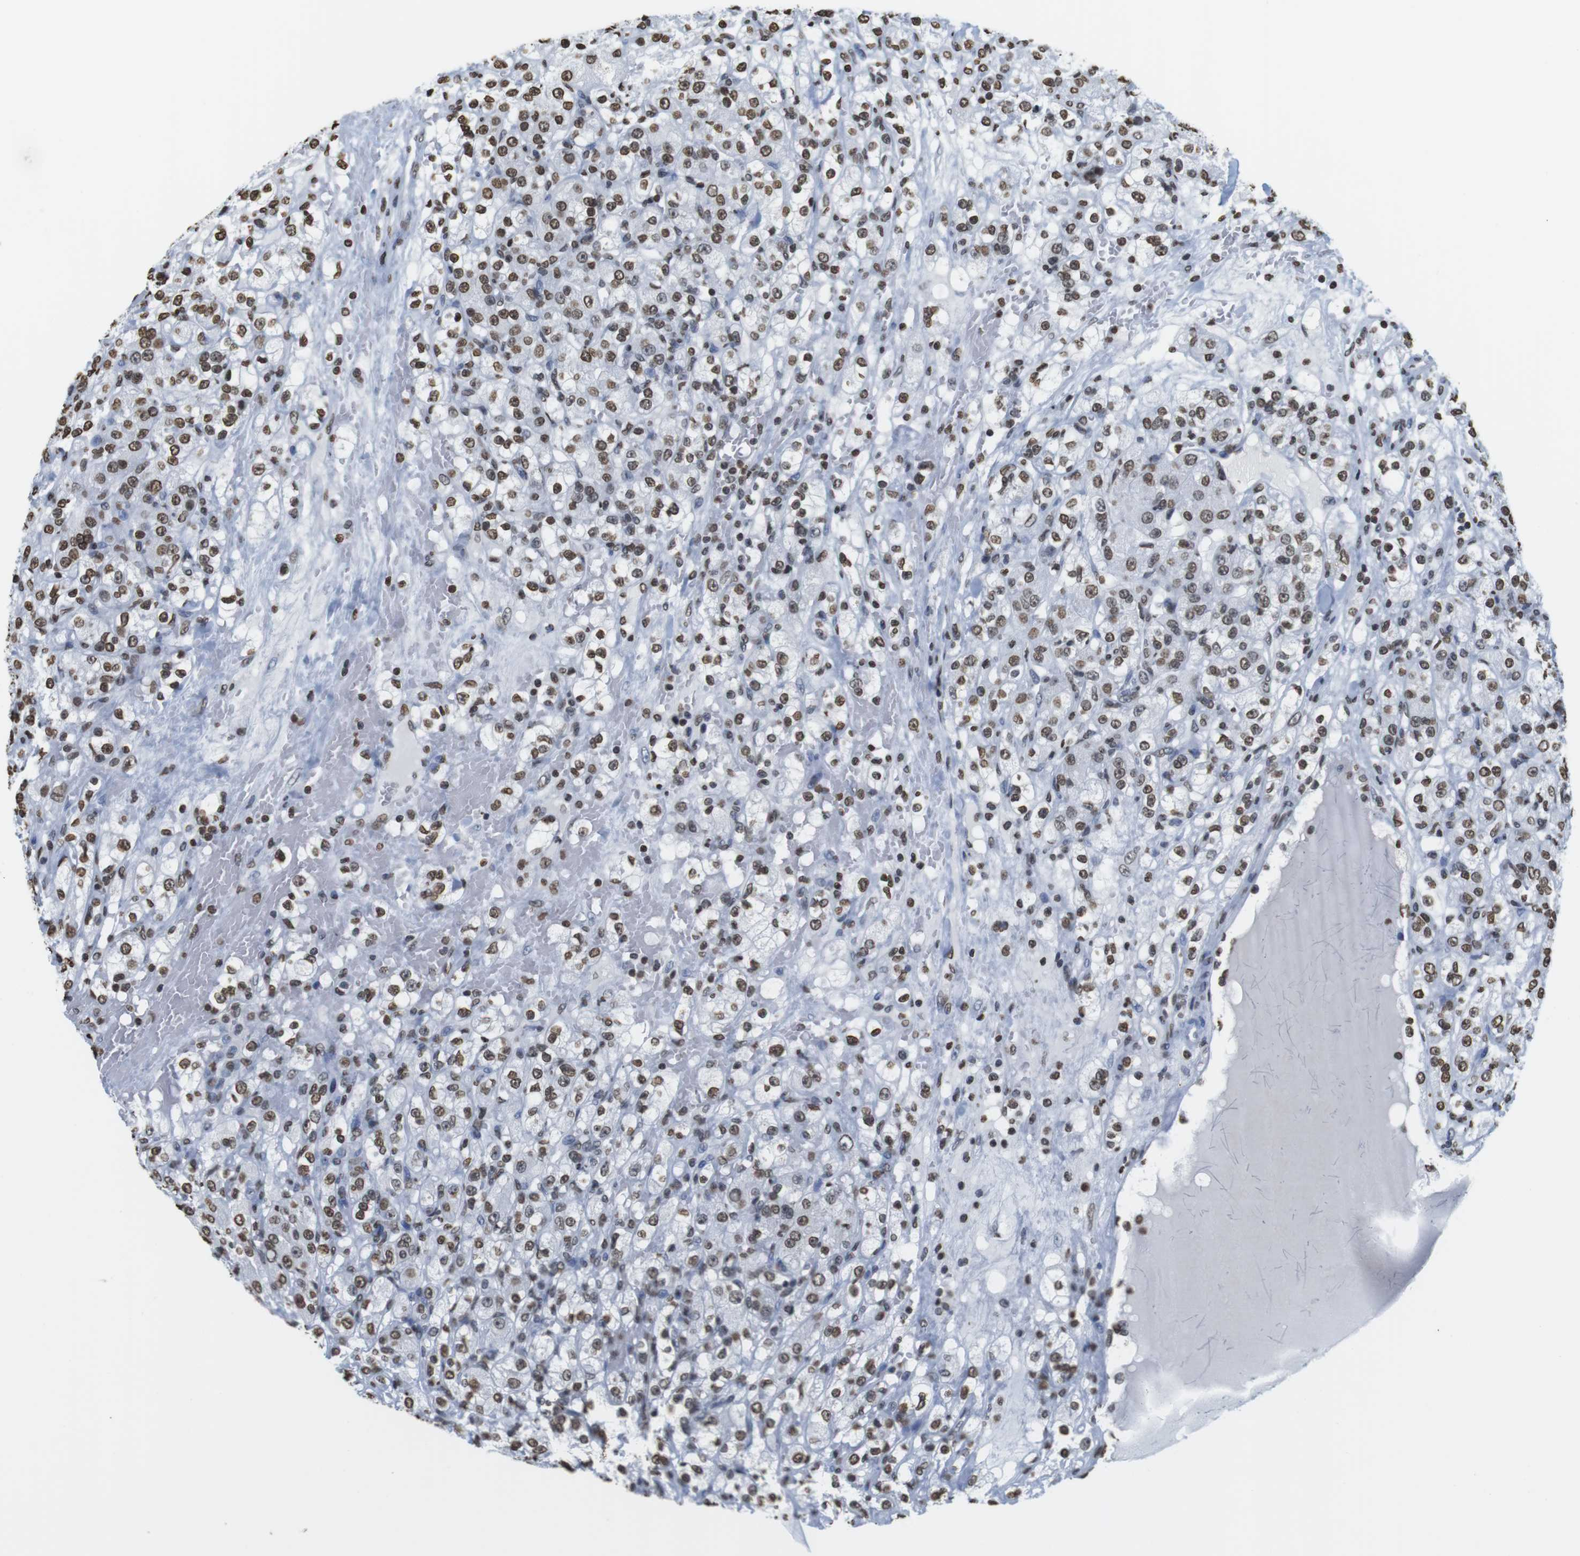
{"staining": {"intensity": "moderate", "quantity": ">75%", "location": "nuclear"}, "tissue": "renal cancer", "cell_type": "Tumor cells", "image_type": "cancer", "snomed": [{"axis": "morphology", "description": "Normal tissue, NOS"}, {"axis": "morphology", "description": "Adenocarcinoma, NOS"}, {"axis": "topography", "description": "Kidney"}], "caption": "Tumor cells exhibit medium levels of moderate nuclear positivity in about >75% of cells in human renal cancer.", "gene": "BSX", "patient": {"sex": "male", "age": 61}}